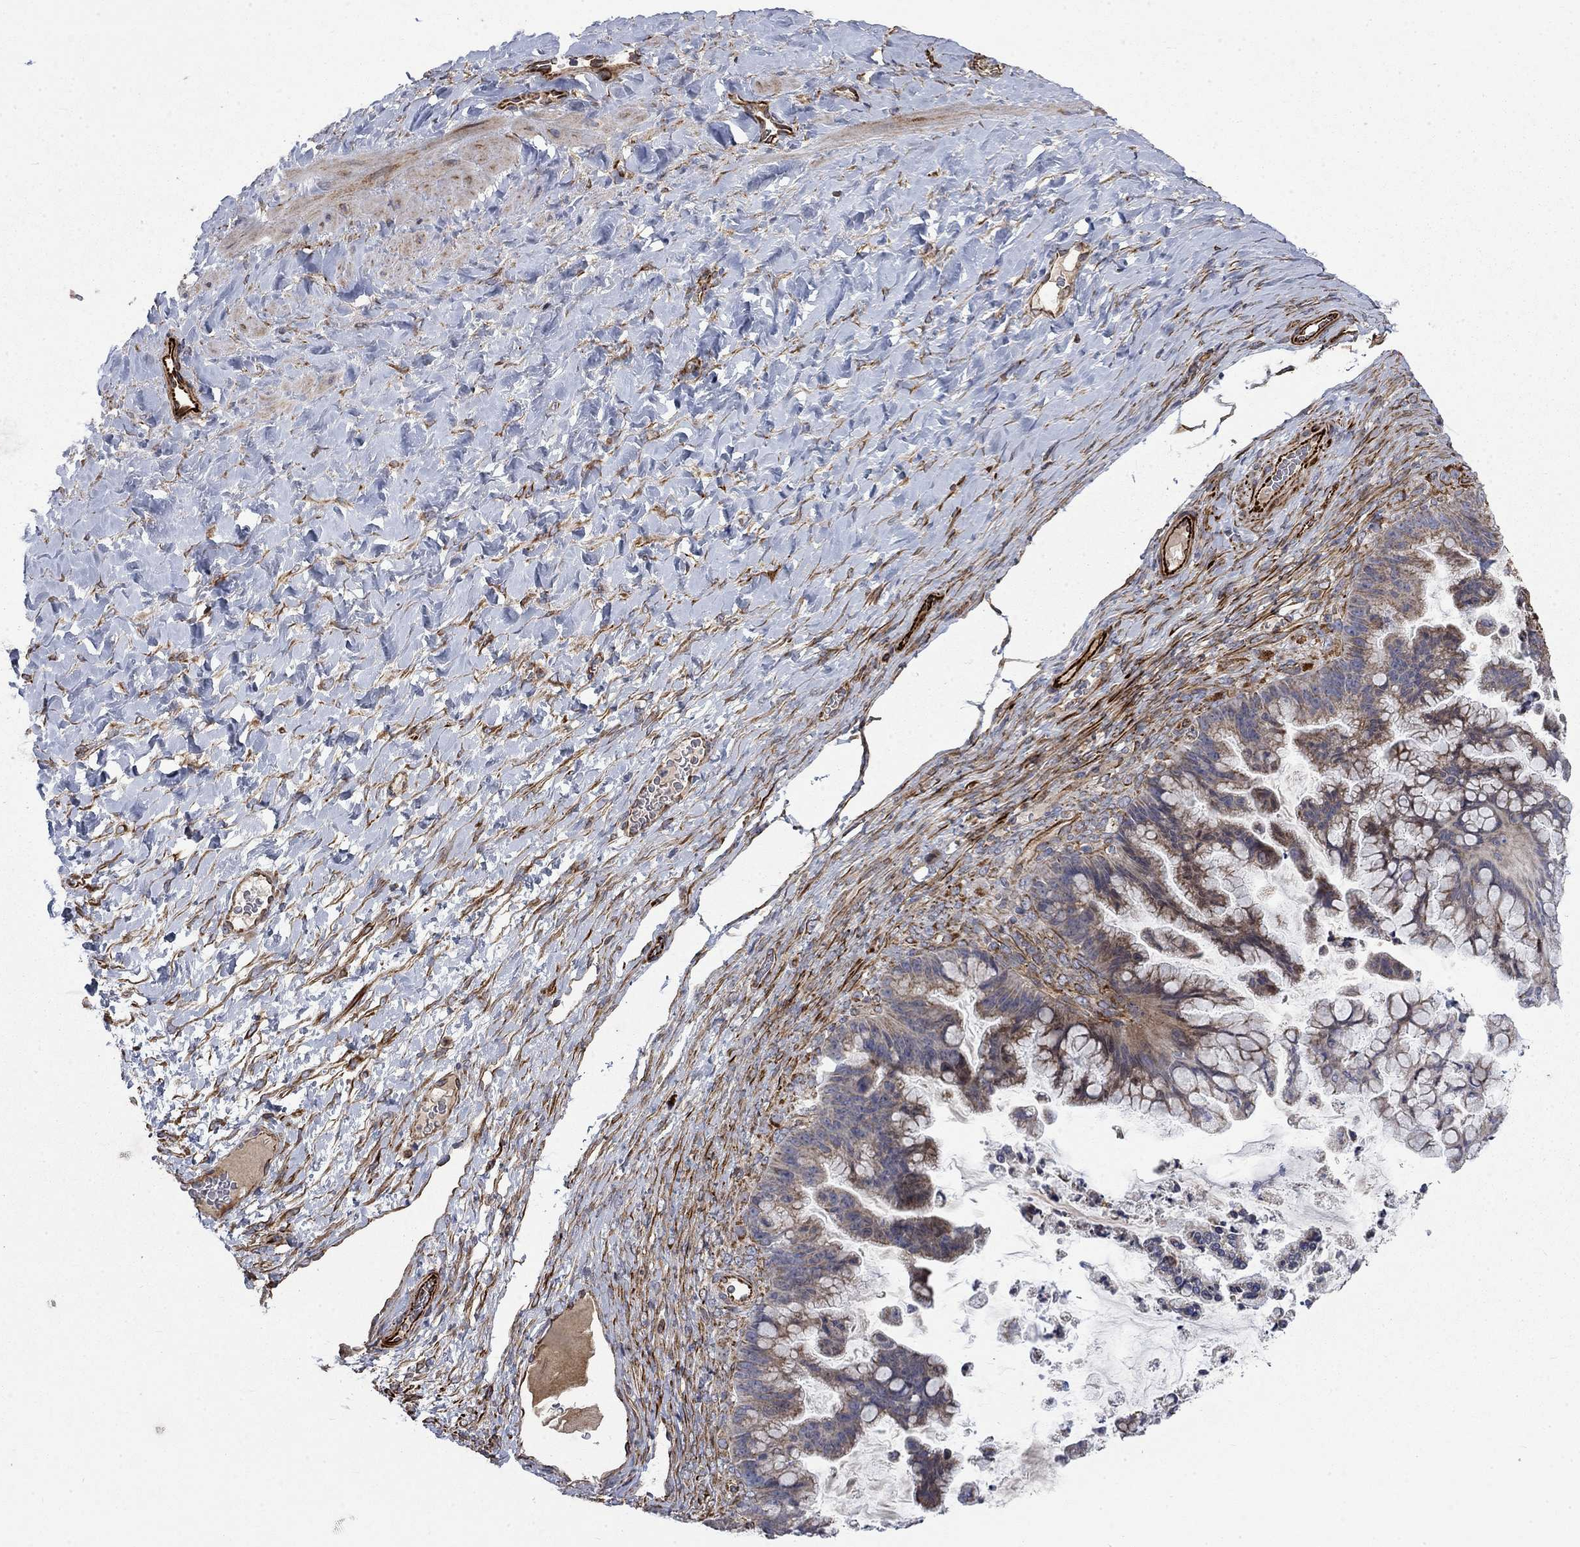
{"staining": {"intensity": "moderate", "quantity": "<25%", "location": "cytoplasmic/membranous"}, "tissue": "ovarian cancer", "cell_type": "Tumor cells", "image_type": "cancer", "snomed": [{"axis": "morphology", "description": "Cystadenocarcinoma, mucinous, NOS"}, {"axis": "topography", "description": "Ovary"}], "caption": "Mucinous cystadenocarcinoma (ovarian) stained for a protein reveals moderate cytoplasmic/membranous positivity in tumor cells.", "gene": "NDUFC1", "patient": {"sex": "female", "age": 67}}